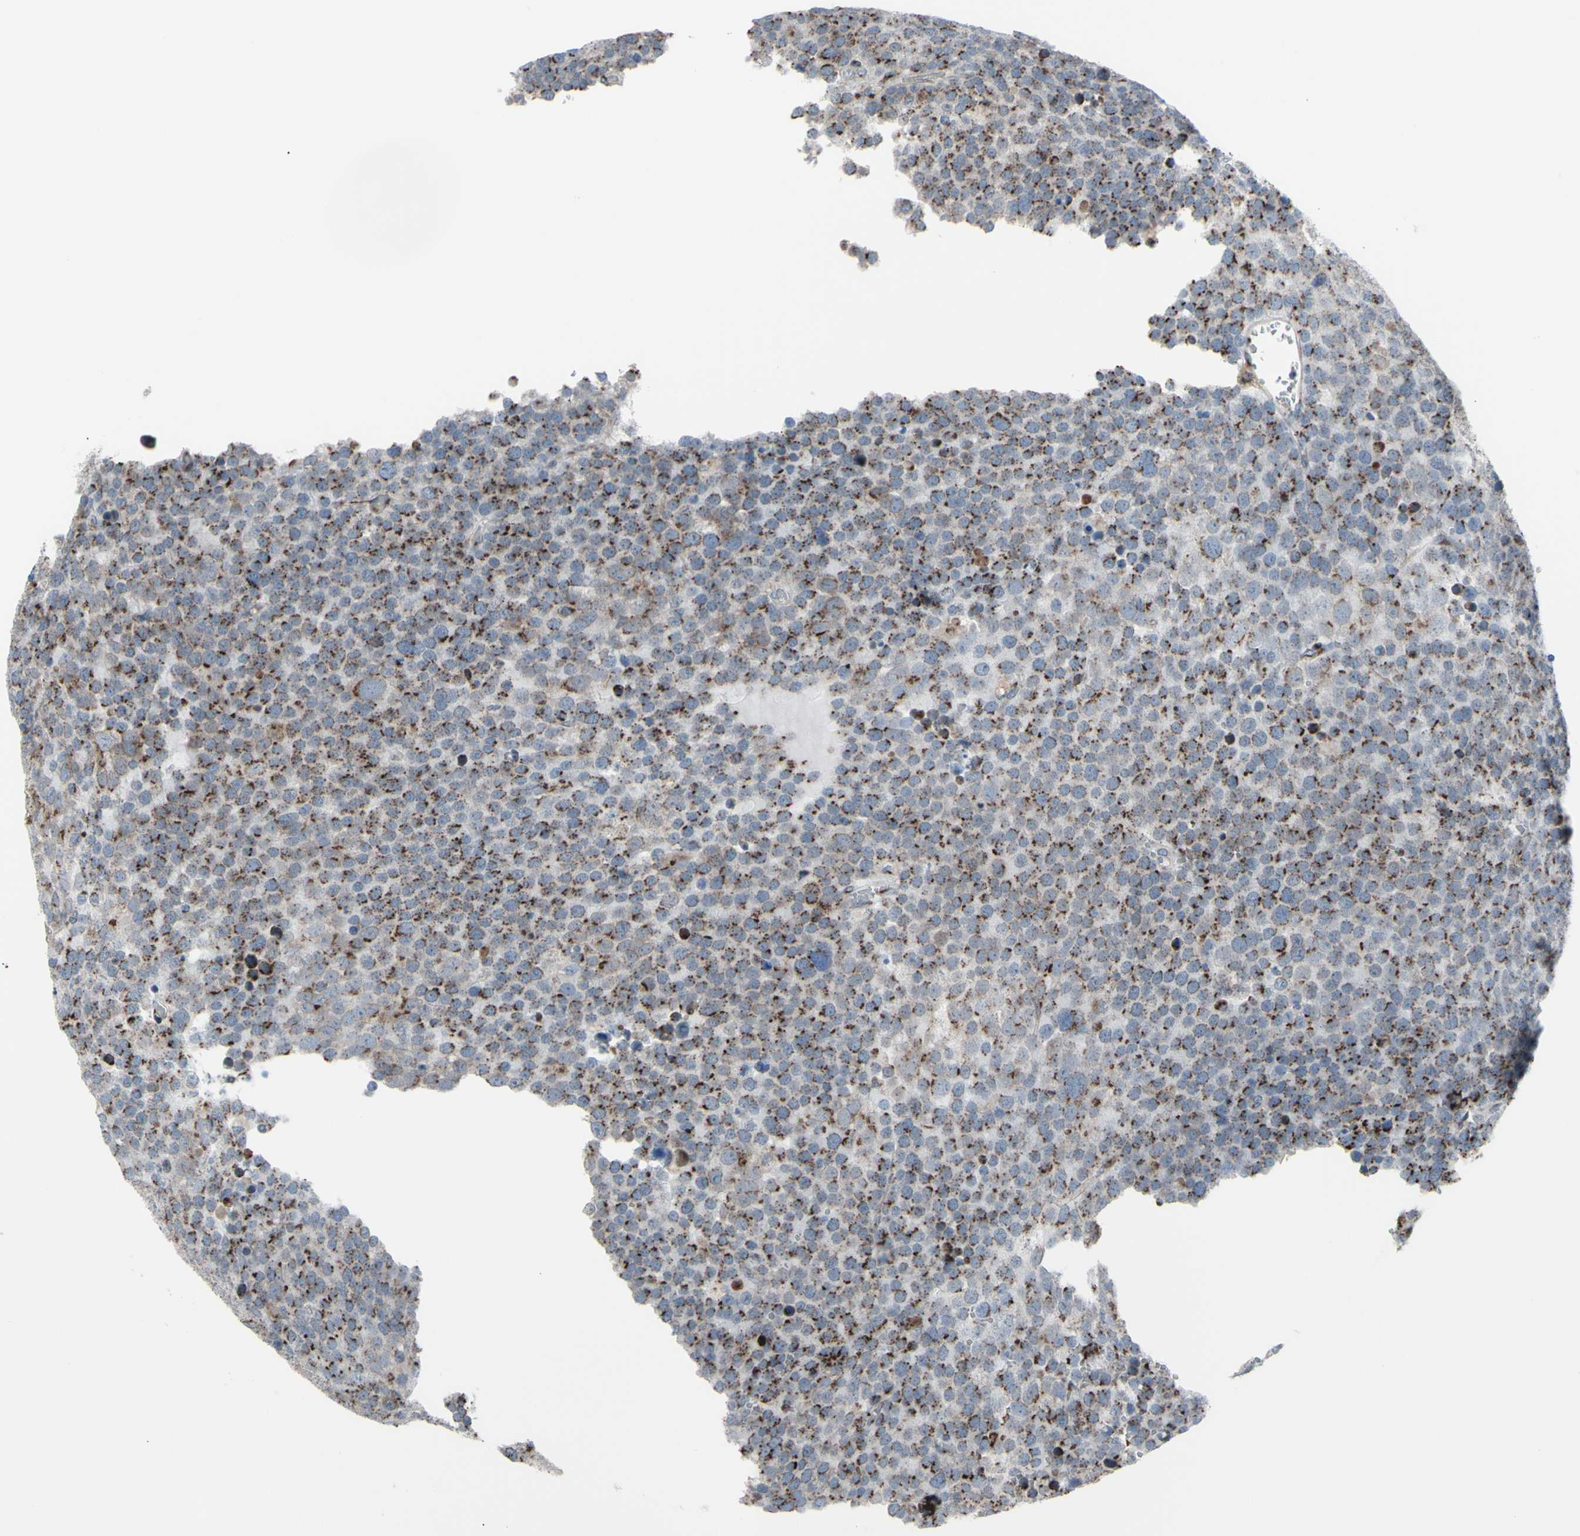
{"staining": {"intensity": "strong", "quantity": "25%-75%", "location": "cytoplasmic/membranous"}, "tissue": "testis cancer", "cell_type": "Tumor cells", "image_type": "cancer", "snomed": [{"axis": "morphology", "description": "Seminoma, NOS"}, {"axis": "topography", "description": "Testis"}], "caption": "There is high levels of strong cytoplasmic/membranous positivity in tumor cells of testis seminoma, as demonstrated by immunohistochemical staining (brown color).", "gene": "GLG1", "patient": {"sex": "male", "age": 71}}